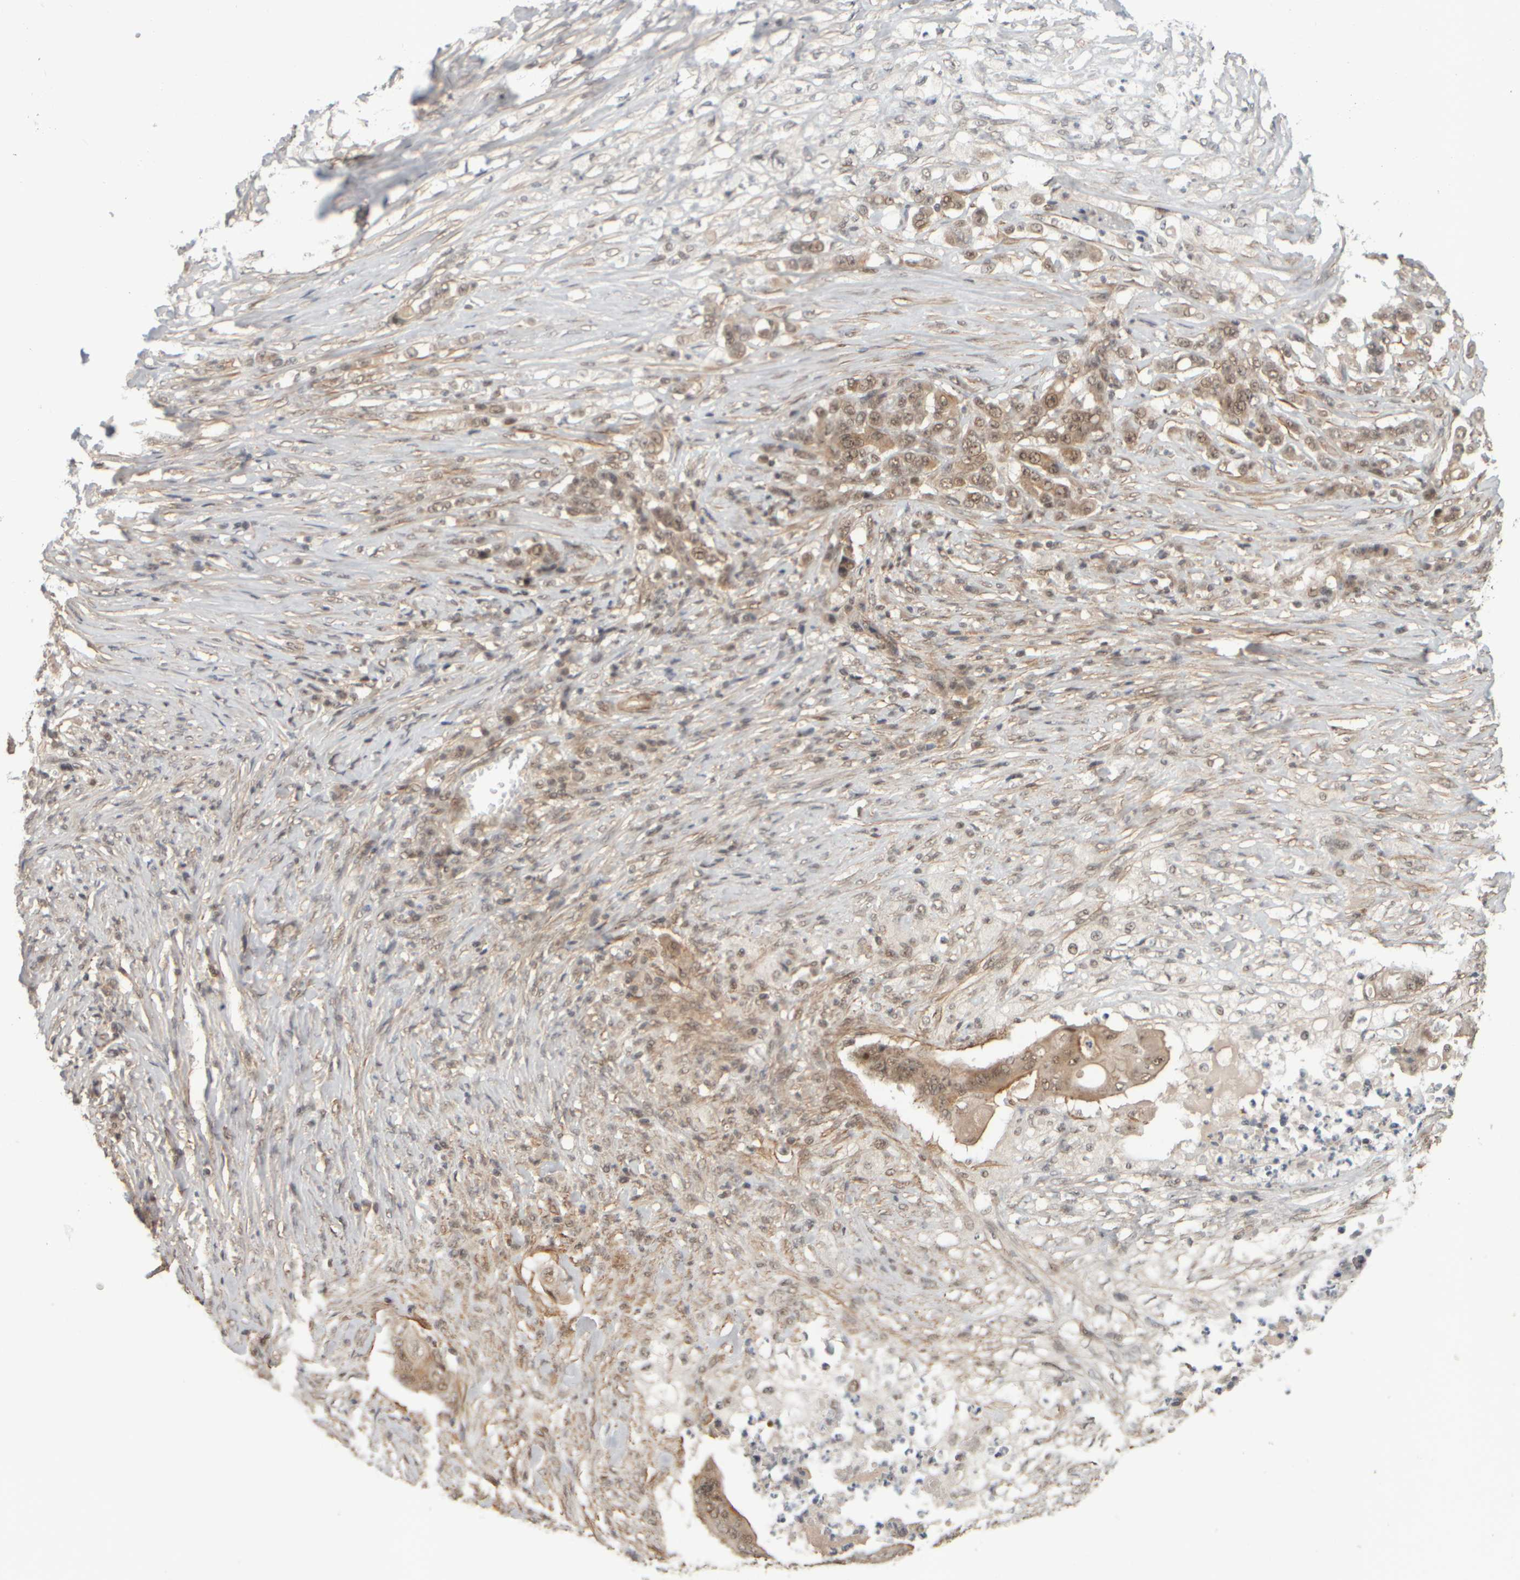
{"staining": {"intensity": "moderate", "quantity": ">75%", "location": "cytoplasmic/membranous"}, "tissue": "stomach cancer", "cell_type": "Tumor cells", "image_type": "cancer", "snomed": [{"axis": "morphology", "description": "Adenocarcinoma, NOS"}, {"axis": "topography", "description": "Stomach"}], "caption": "Immunohistochemical staining of human stomach cancer (adenocarcinoma) displays medium levels of moderate cytoplasmic/membranous protein expression in about >75% of tumor cells. The staining was performed using DAB, with brown indicating positive protein expression. Nuclei are stained blue with hematoxylin.", "gene": "SYNRG", "patient": {"sex": "female", "age": 73}}